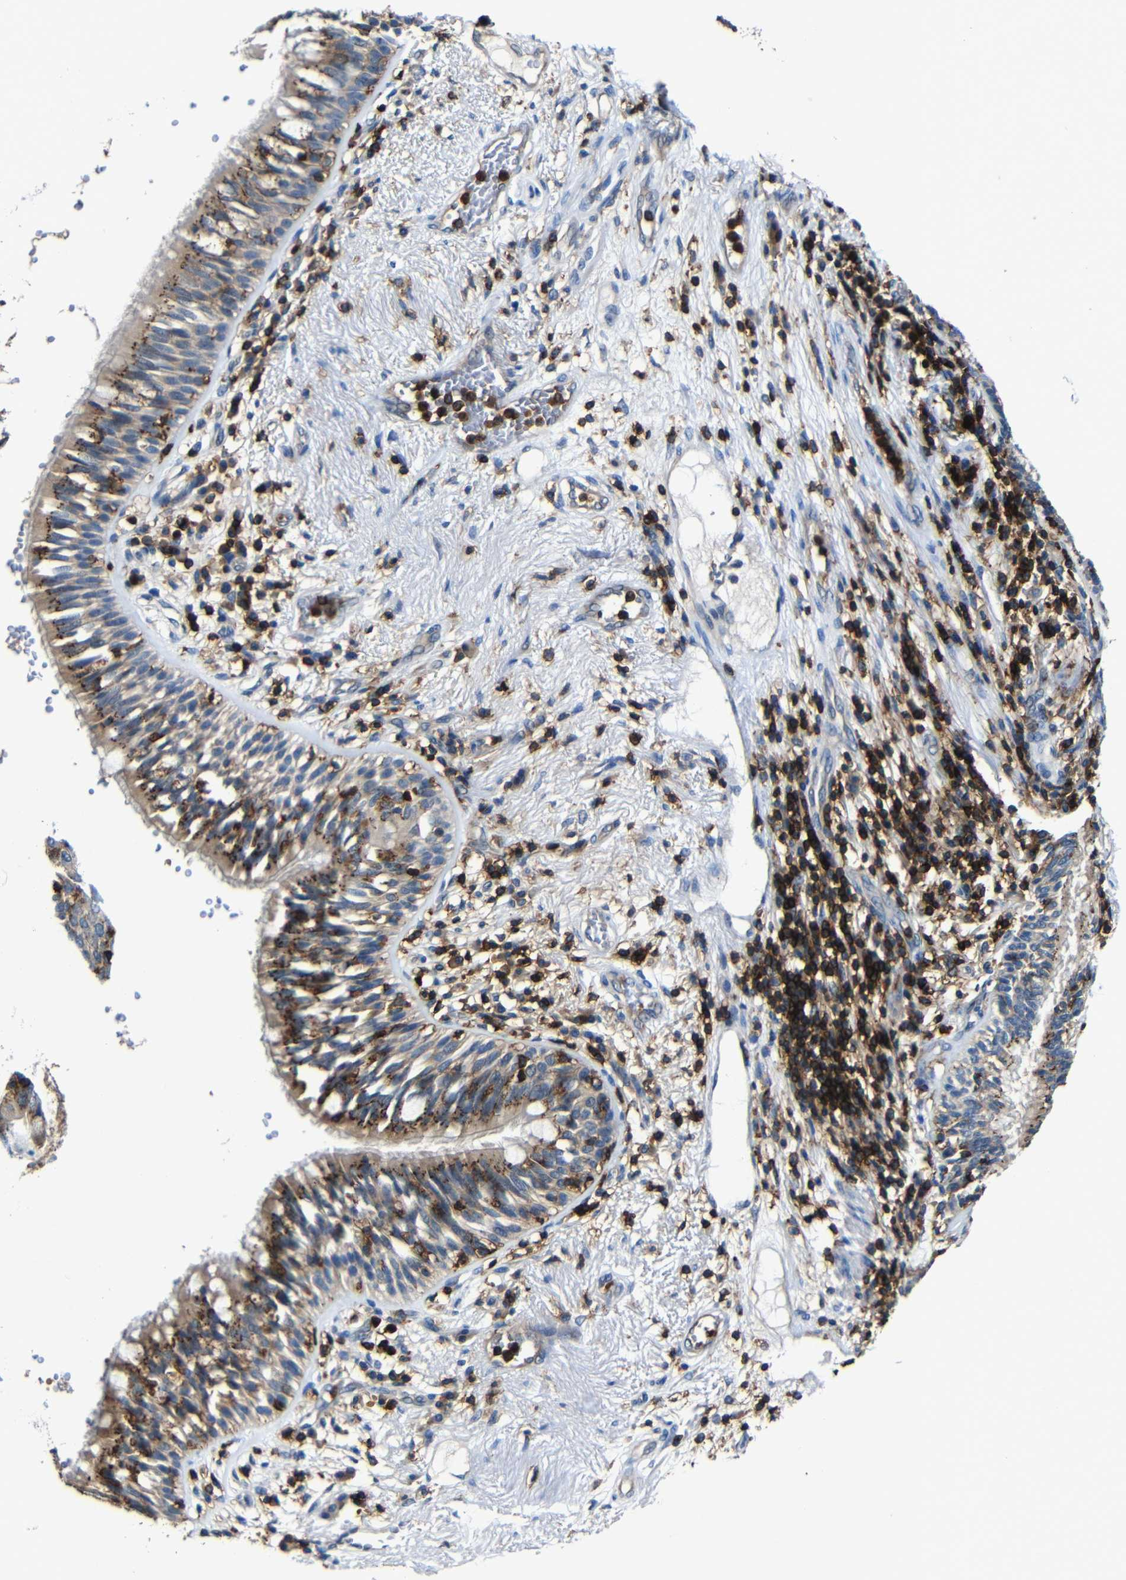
{"staining": {"intensity": "moderate", "quantity": ">75%", "location": "cytoplasmic/membranous"}, "tissue": "bronchus", "cell_type": "Respiratory epithelial cells", "image_type": "normal", "snomed": [{"axis": "morphology", "description": "Normal tissue, NOS"}, {"axis": "morphology", "description": "Adenocarcinoma, NOS"}, {"axis": "morphology", "description": "Adenocarcinoma, metastatic, NOS"}, {"axis": "topography", "description": "Lymph node"}, {"axis": "topography", "description": "Bronchus"}, {"axis": "topography", "description": "Lung"}], "caption": "Bronchus was stained to show a protein in brown. There is medium levels of moderate cytoplasmic/membranous staining in about >75% of respiratory epithelial cells. (Brightfield microscopy of DAB IHC at high magnification).", "gene": "P2RY12", "patient": {"sex": "female", "age": 54}}